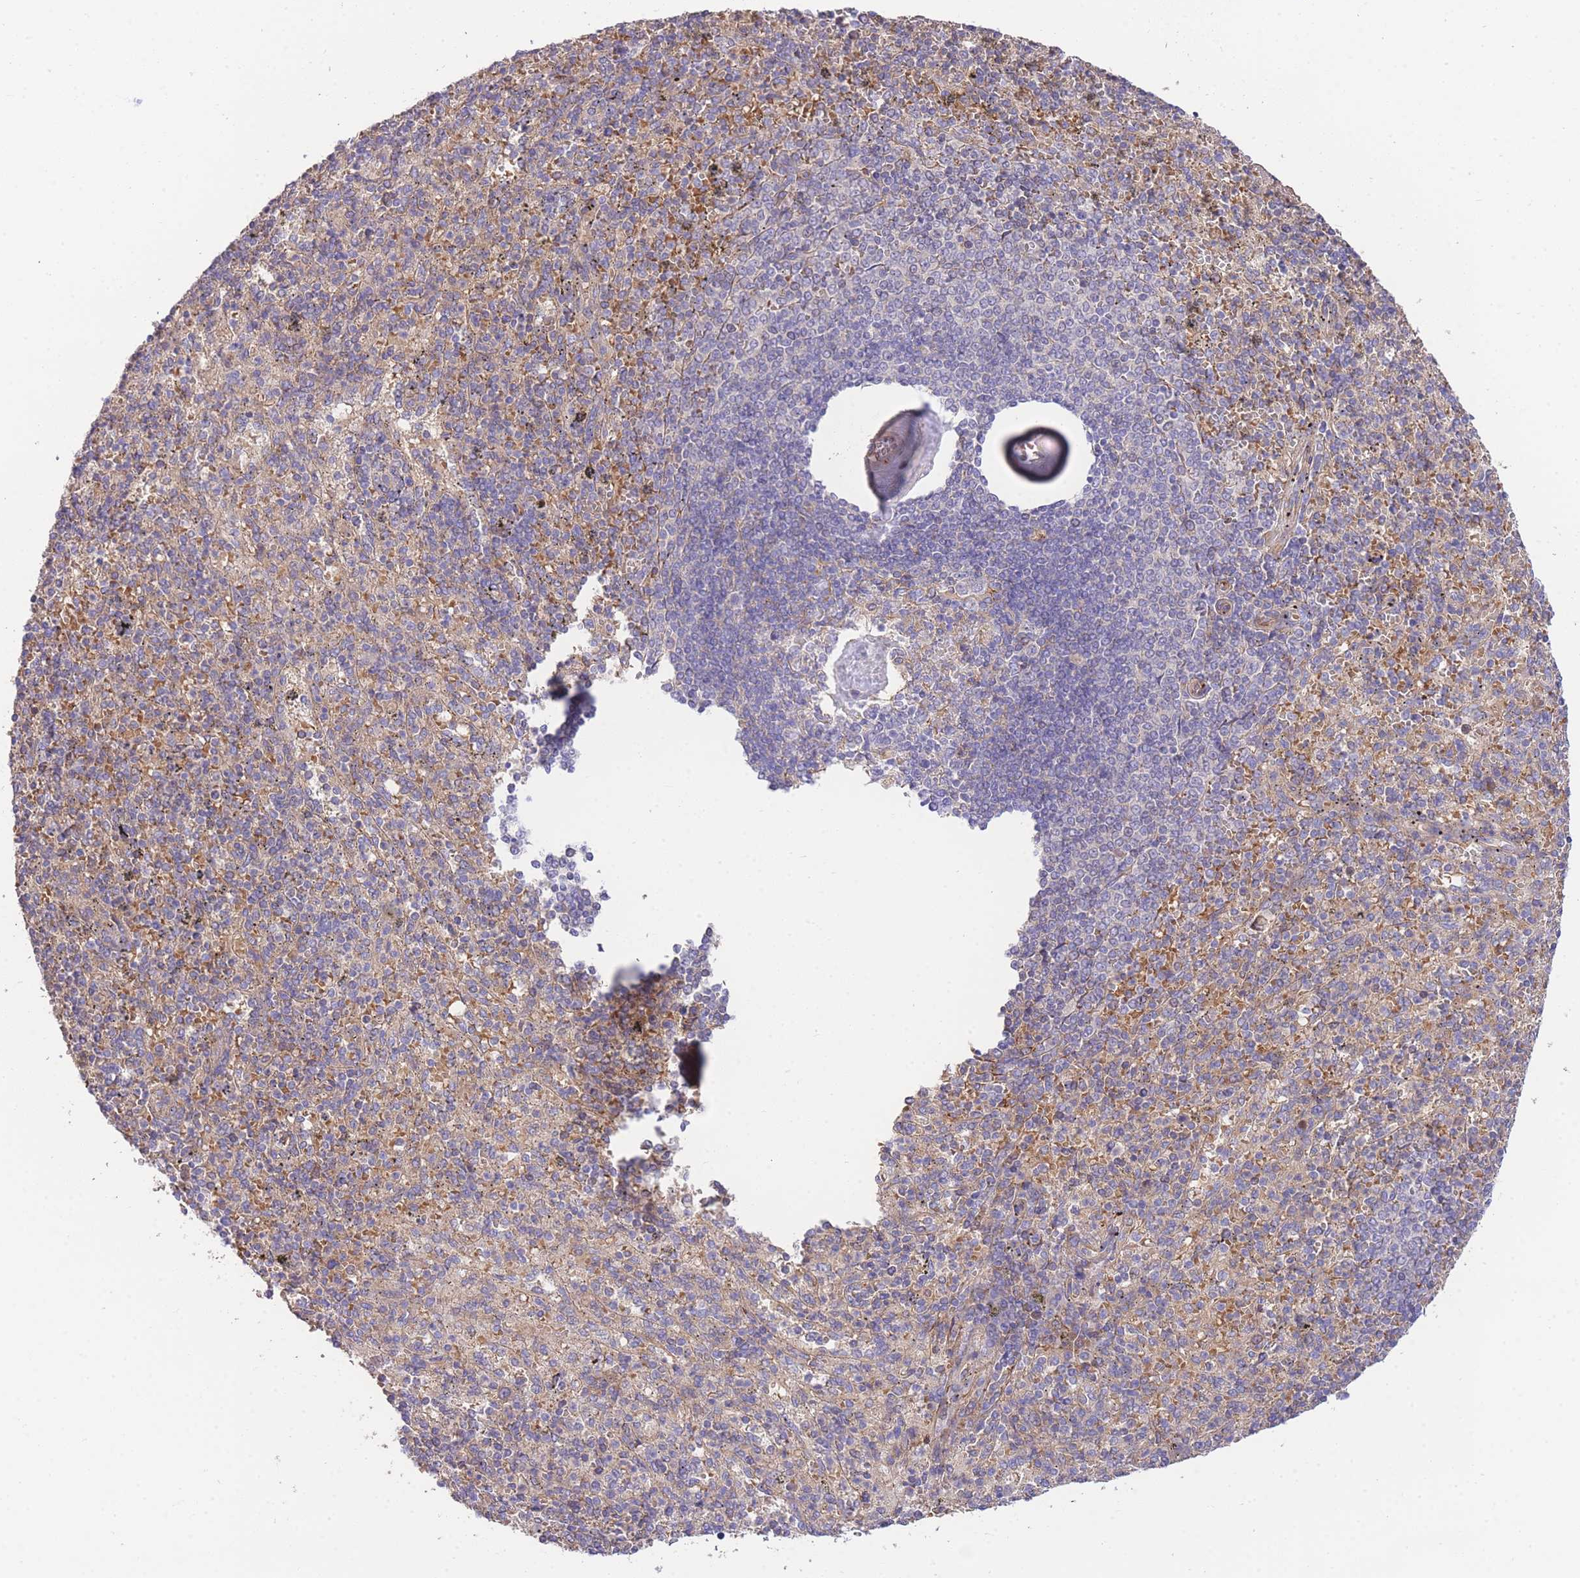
{"staining": {"intensity": "weak", "quantity": "25%-75%", "location": "cytoplasmic/membranous"}, "tissue": "spleen", "cell_type": "Cells in red pulp", "image_type": "normal", "snomed": [{"axis": "morphology", "description": "Normal tissue, NOS"}, {"axis": "morphology", "description": "Degeneration, NOS"}, {"axis": "topography", "description": "Spleen"}], "caption": "Immunohistochemistry photomicrograph of unremarkable spleen: human spleen stained using immunohistochemistry (IHC) demonstrates low levels of weak protein expression localized specifically in the cytoplasmic/membranous of cells in red pulp, appearing as a cytoplasmic/membranous brown color.", "gene": "INSYN2B", "patient": {"sex": "male", "age": 56}}